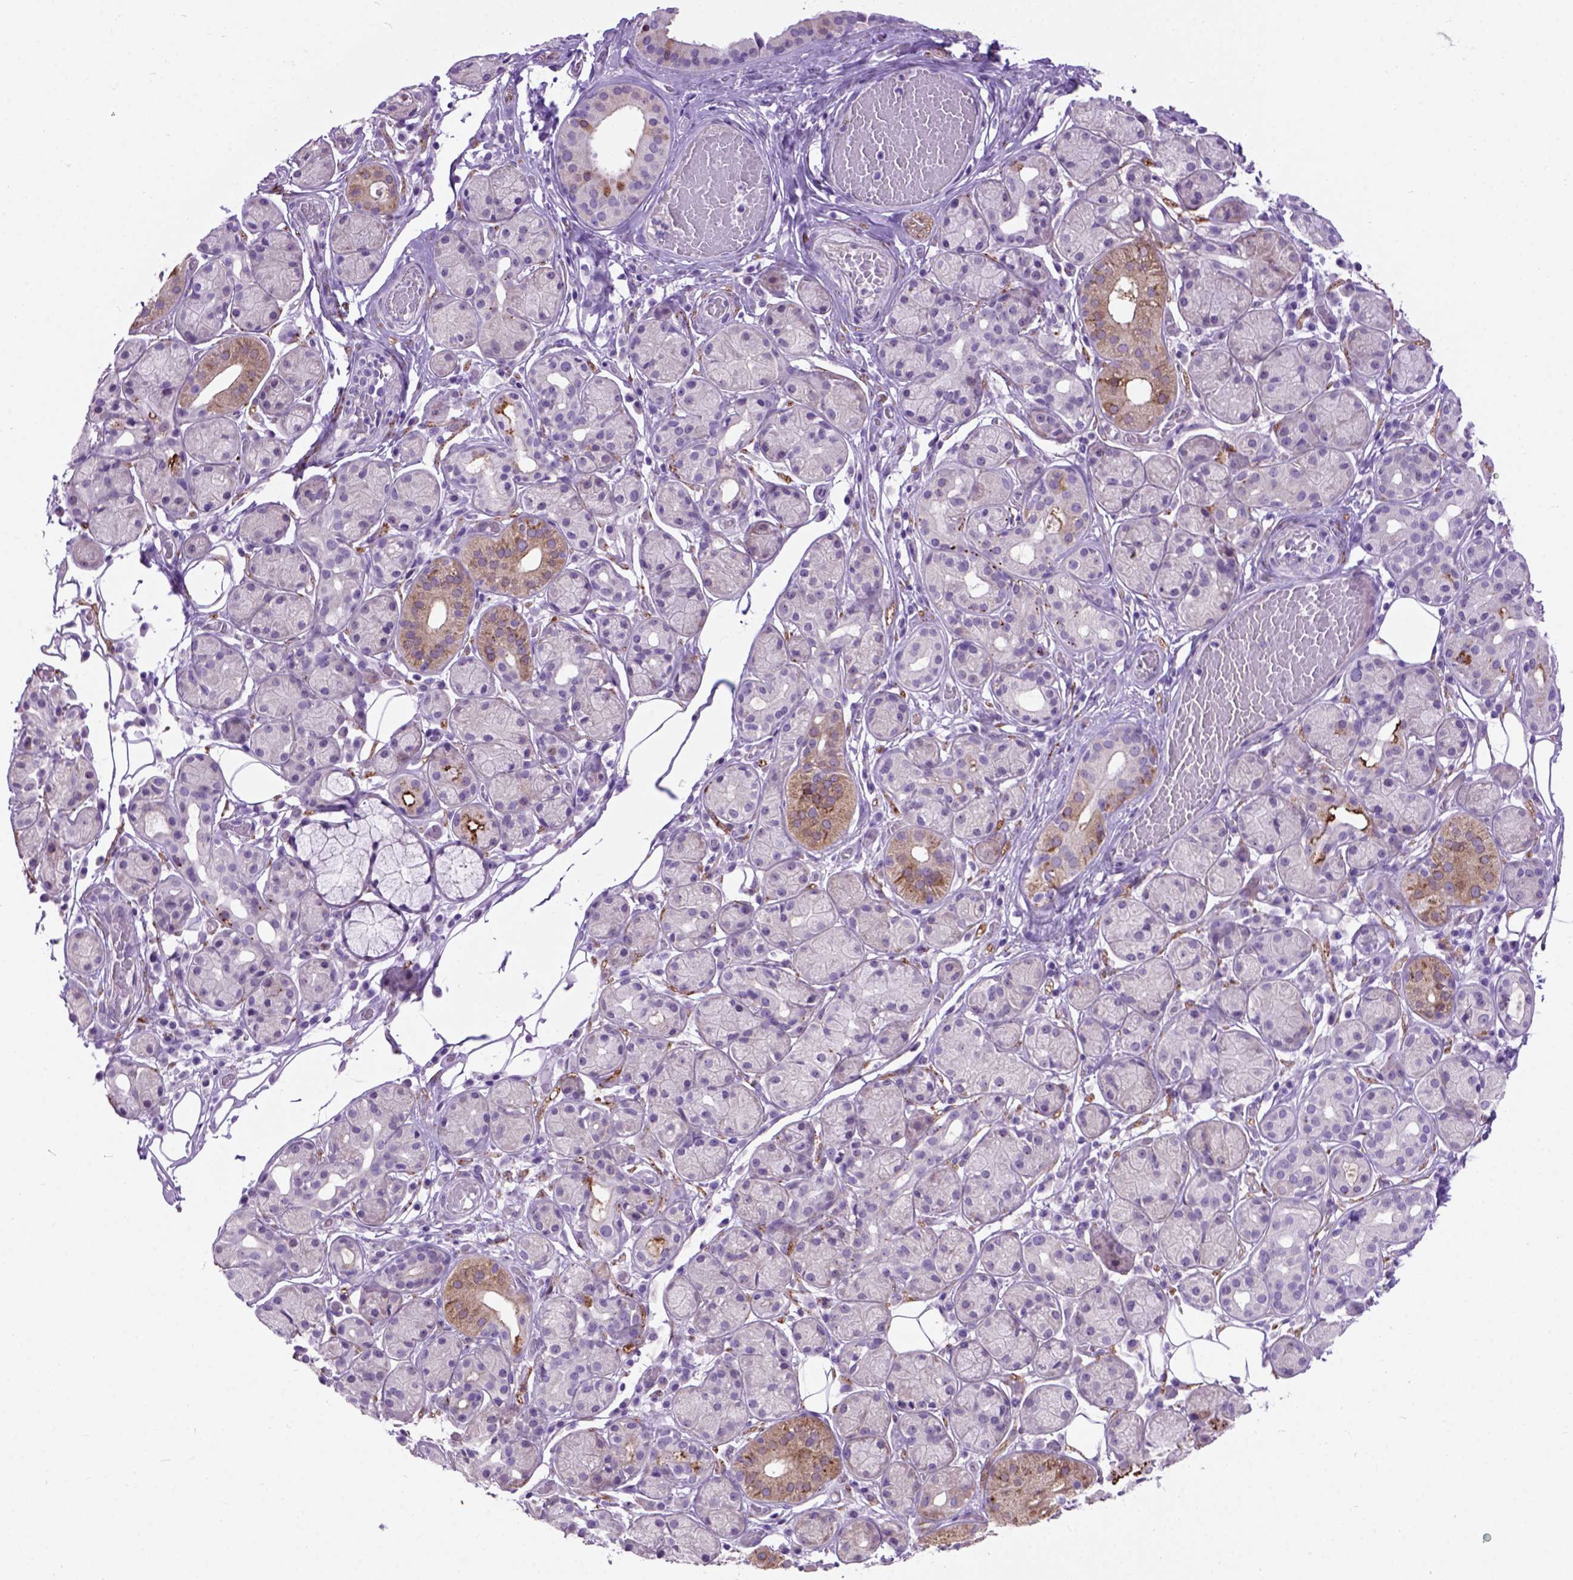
{"staining": {"intensity": "moderate", "quantity": "25%-75%", "location": "cytoplasmic/membranous"}, "tissue": "salivary gland", "cell_type": "Glandular cells", "image_type": "normal", "snomed": [{"axis": "morphology", "description": "Normal tissue, NOS"}, {"axis": "topography", "description": "Salivary gland"}, {"axis": "topography", "description": "Peripheral nerve tissue"}], "caption": "Immunohistochemistry (IHC) of unremarkable human salivary gland reveals medium levels of moderate cytoplasmic/membranous positivity in about 25%-75% of glandular cells.", "gene": "MAPT", "patient": {"sex": "male", "age": 71}}